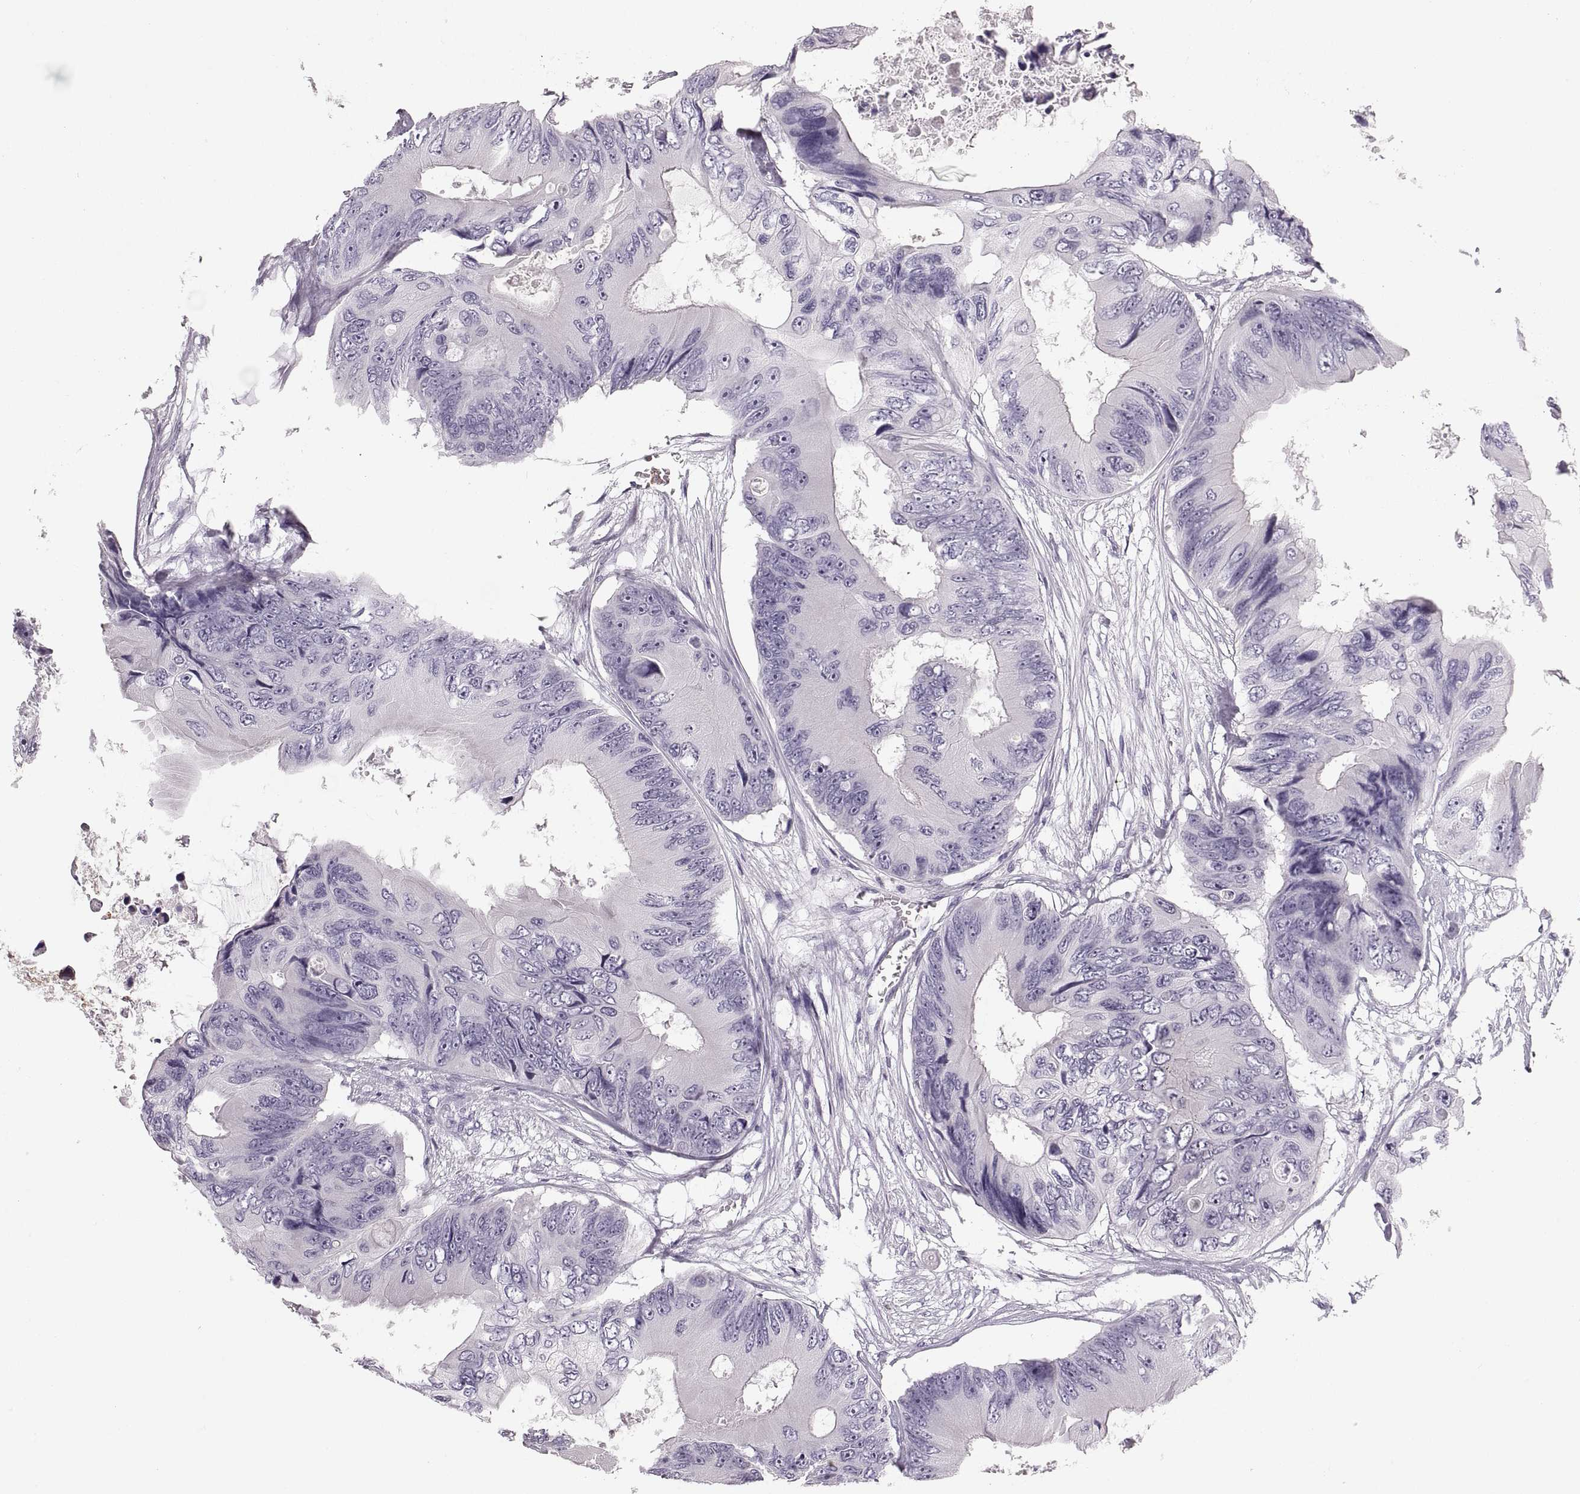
{"staining": {"intensity": "negative", "quantity": "none", "location": "none"}, "tissue": "colorectal cancer", "cell_type": "Tumor cells", "image_type": "cancer", "snomed": [{"axis": "morphology", "description": "Adenocarcinoma, NOS"}, {"axis": "topography", "description": "Rectum"}], "caption": "The IHC photomicrograph has no significant positivity in tumor cells of adenocarcinoma (colorectal) tissue.", "gene": "MILR1", "patient": {"sex": "male", "age": 63}}